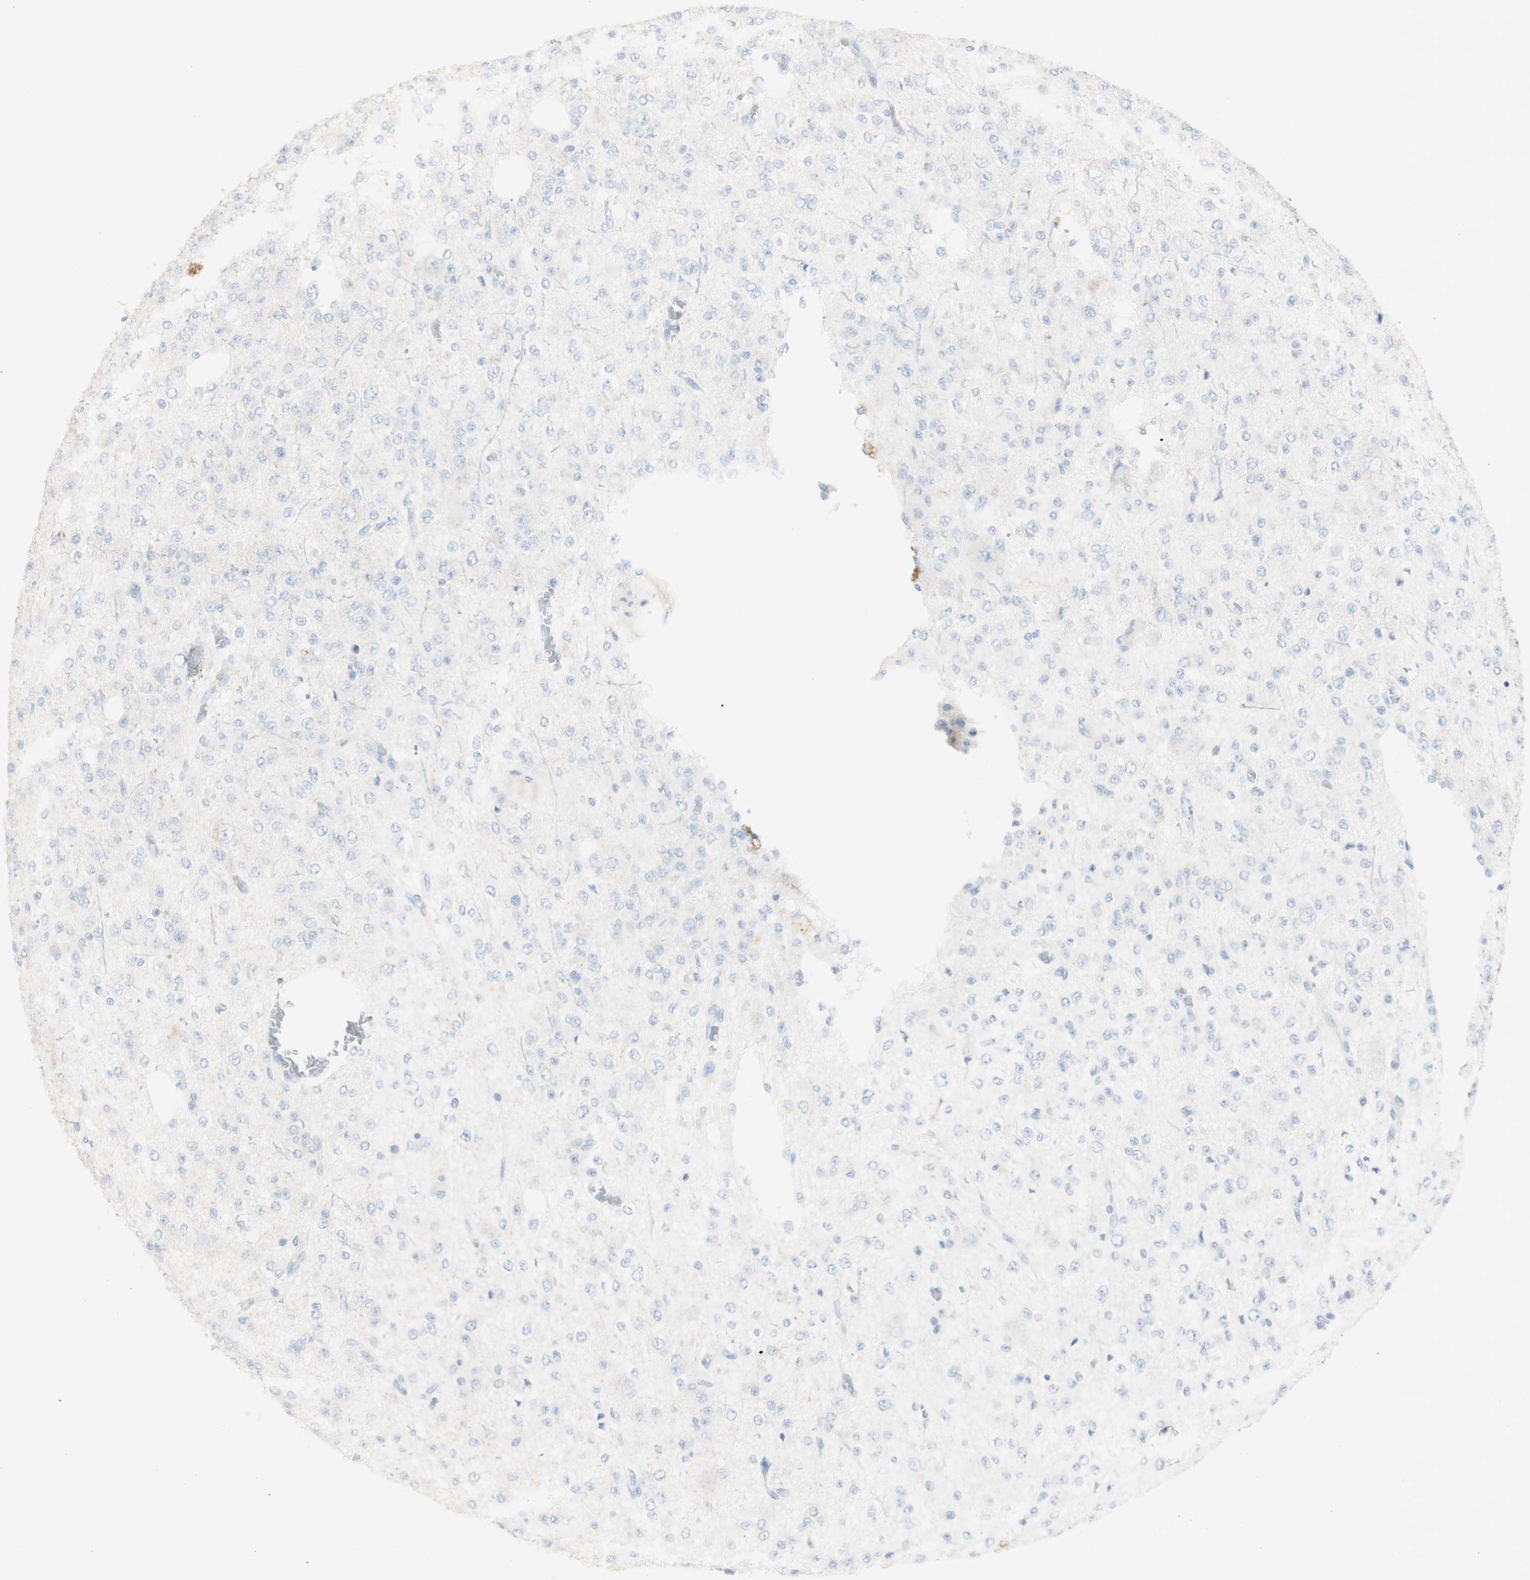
{"staining": {"intensity": "negative", "quantity": "none", "location": "none"}, "tissue": "glioma", "cell_type": "Tumor cells", "image_type": "cancer", "snomed": [{"axis": "morphology", "description": "Glioma, malignant, Low grade"}, {"axis": "topography", "description": "Brain"}], "caption": "A high-resolution histopathology image shows immunohistochemistry (IHC) staining of malignant glioma (low-grade), which reveals no significant expression in tumor cells.", "gene": "ART3", "patient": {"sex": "male", "age": 38}}